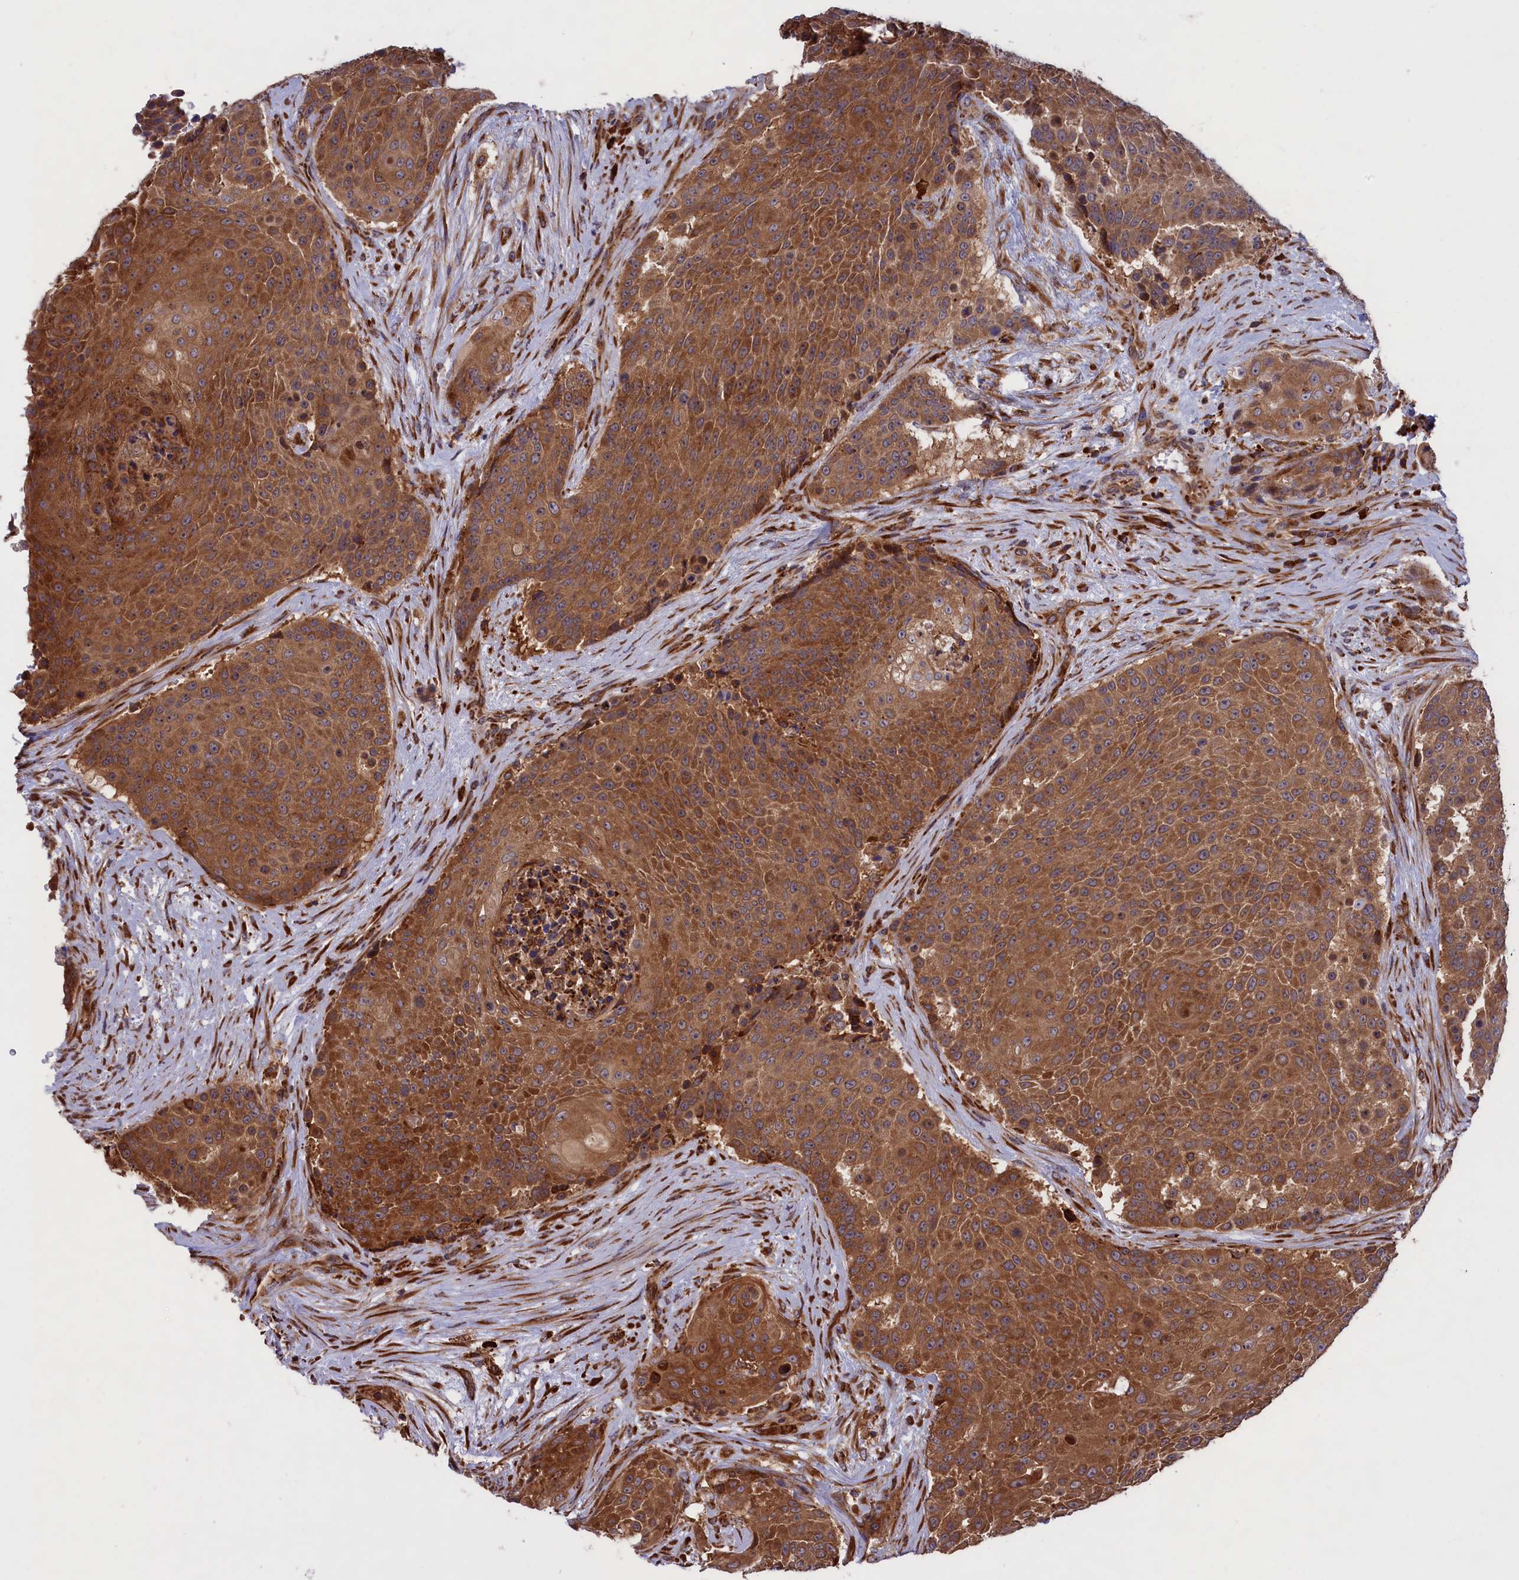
{"staining": {"intensity": "strong", "quantity": ">75%", "location": "cytoplasmic/membranous"}, "tissue": "urothelial cancer", "cell_type": "Tumor cells", "image_type": "cancer", "snomed": [{"axis": "morphology", "description": "Urothelial carcinoma, High grade"}, {"axis": "topography", "description": "Urinary bladder"}], "caption": "An image of urothelial cancer stained for a protein demonstrates strong cytoplasmic/membranous brown staining in tumor cells.", "gene": "PLA2G4C", "patient": {"sex": "female", "age": 63}}